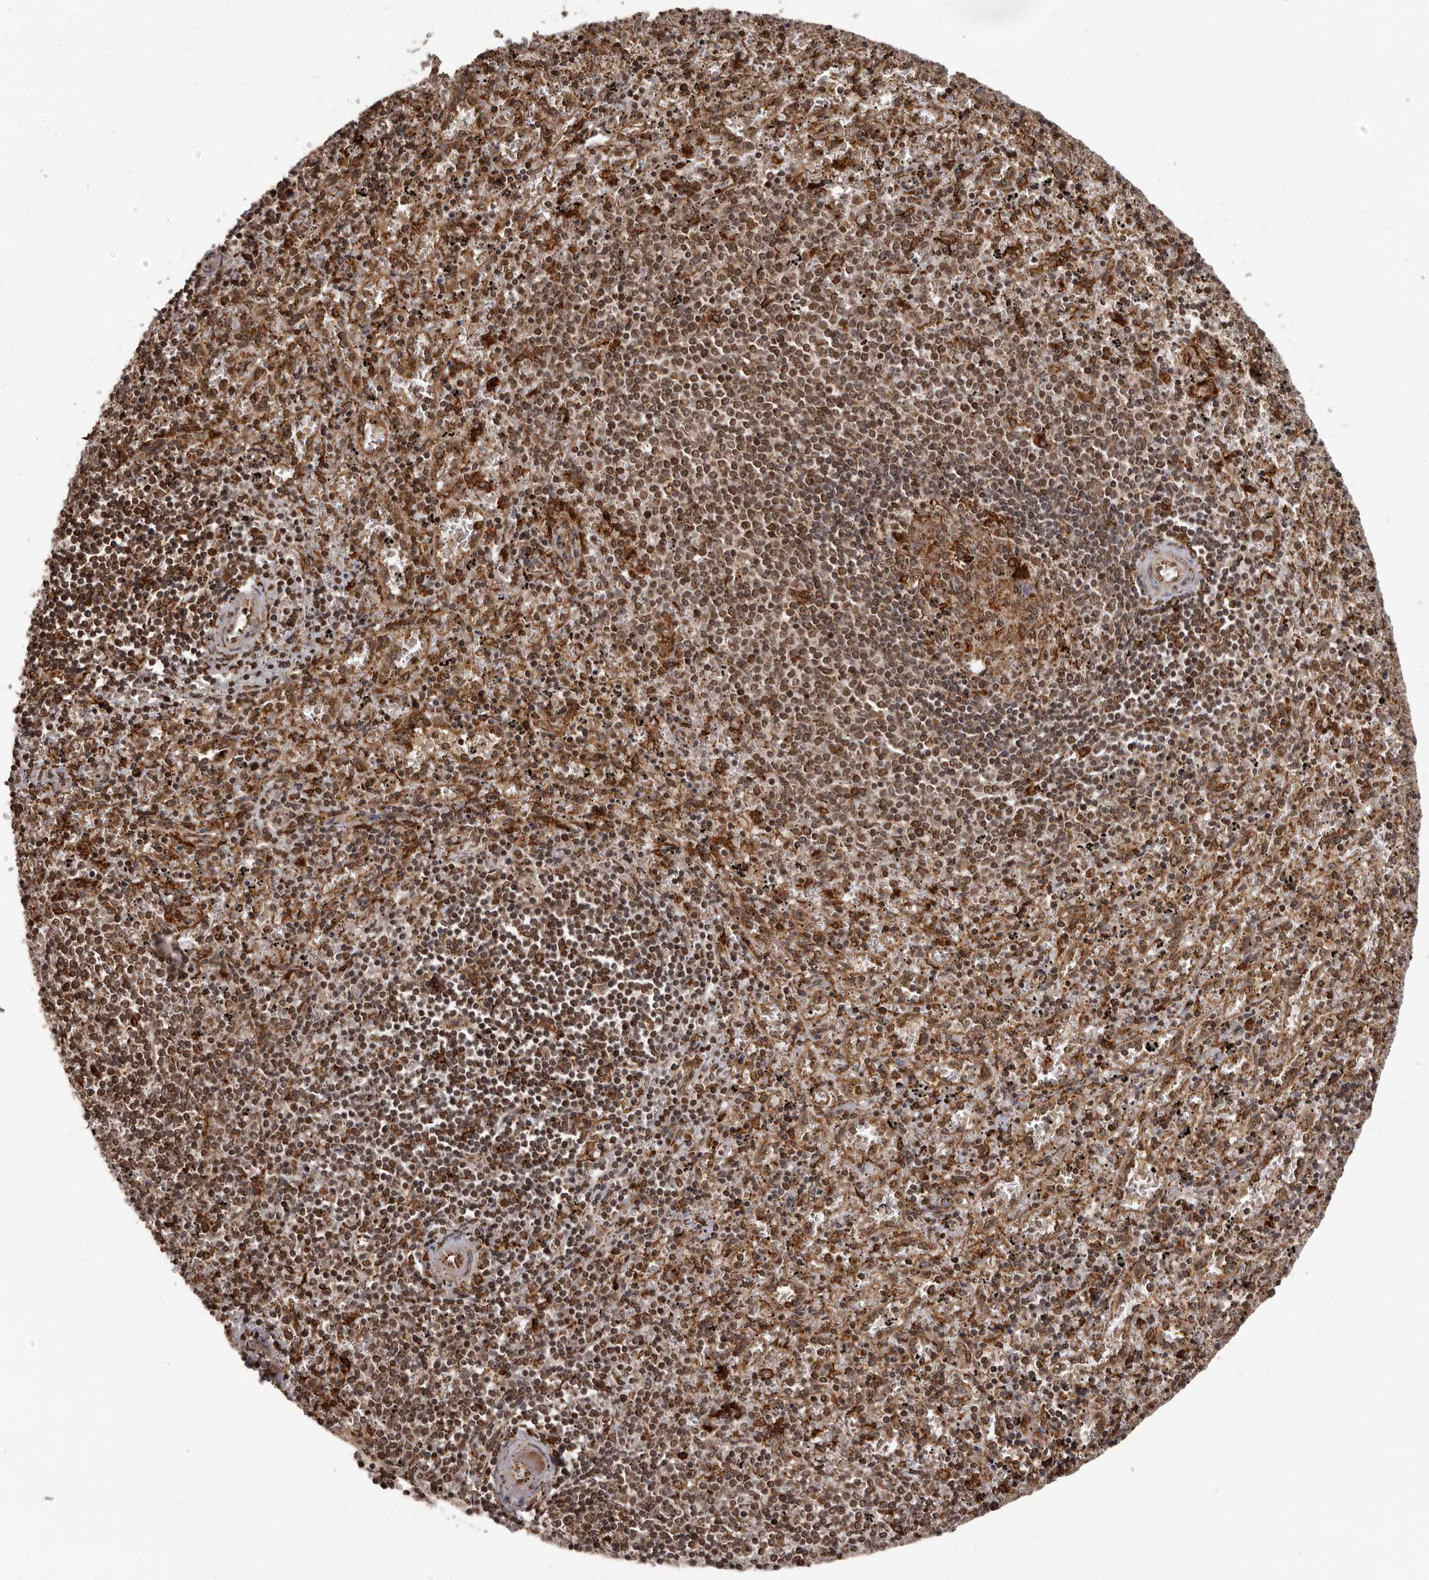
{"staining": {"intensity": "moderate", "quantity": ">75%", "location": "nuclear"}, "tissue": "spleen", "cell_type": "Cells in red pulp", "image_type": "normal", "snomed": [{"axis": "morphology", "description": "Normal tissue, NOS"}, {"axis": "topography", "description": "Spleen"}], "caption": "DAB immunohistochemical staining of unremarkable human spleen displays moderate nuclear protein staining in about >75% of cells in red pulp. (brown staining indicates protein expression, while blue staining denotes nuclei).", "gene": "IL32", "patient": {"sex": "male", "age": 11}}